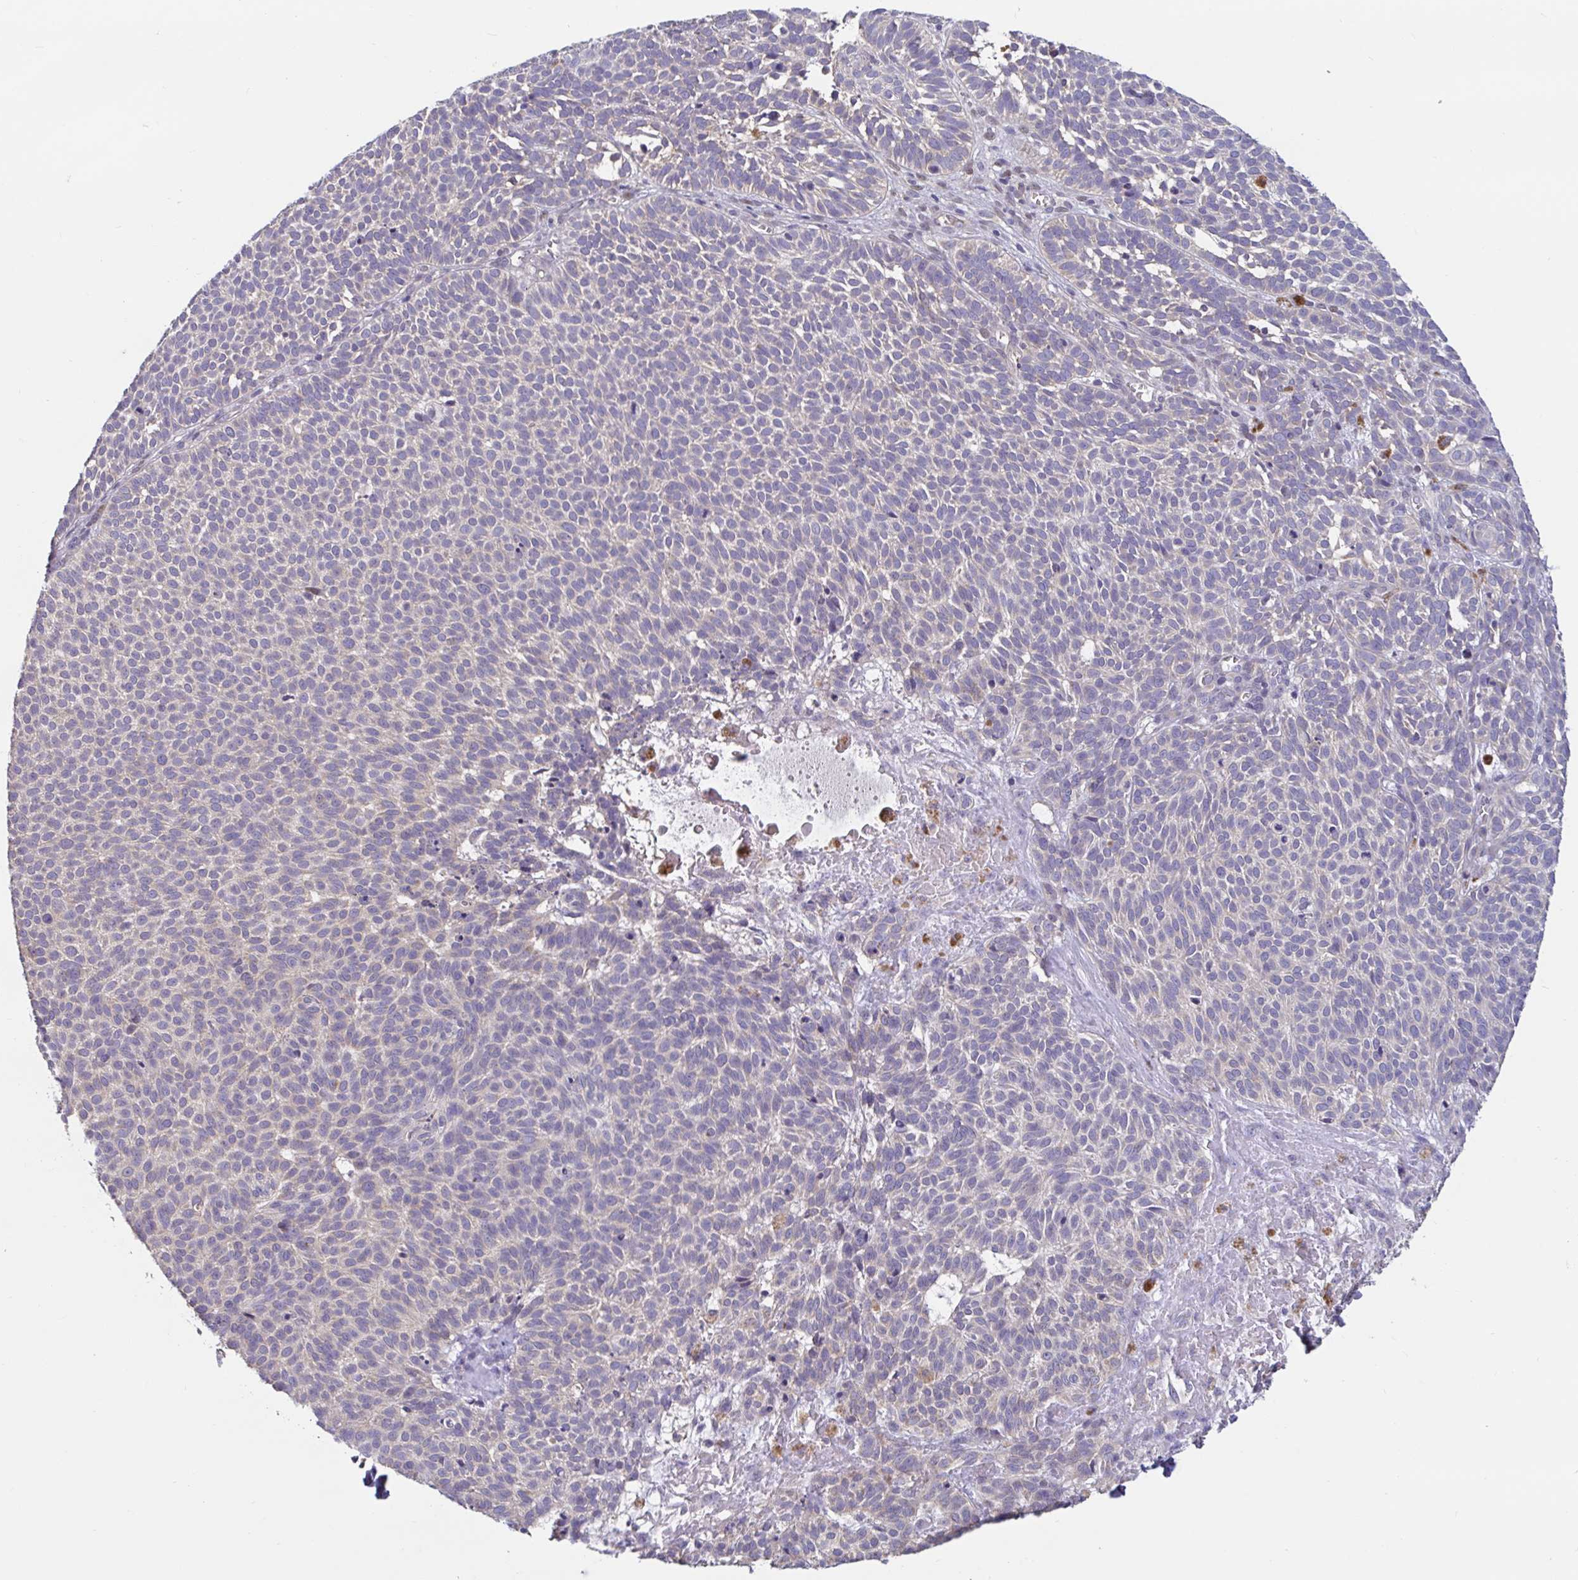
{"staining": {"intensity": "negative", "quantity": "none", "location": "none"}, "tissue": "skin cancer", "cell_type": "Tumor cells", "image_type": "cancer", "snomed": [{"axis": "morphology", "description": "Basal cell carcinoma"}, {"axis": "topography", "description": "Skin"}], "caption": "Tumor cells show no significant staining in skin cancer (basal cell carcinoma). (DAB (3,3'-diaminobenzidine) immunohistochemistry, high magnification).", "gene": "LARP1", "patient": {"sex": "male", "age": 63}}